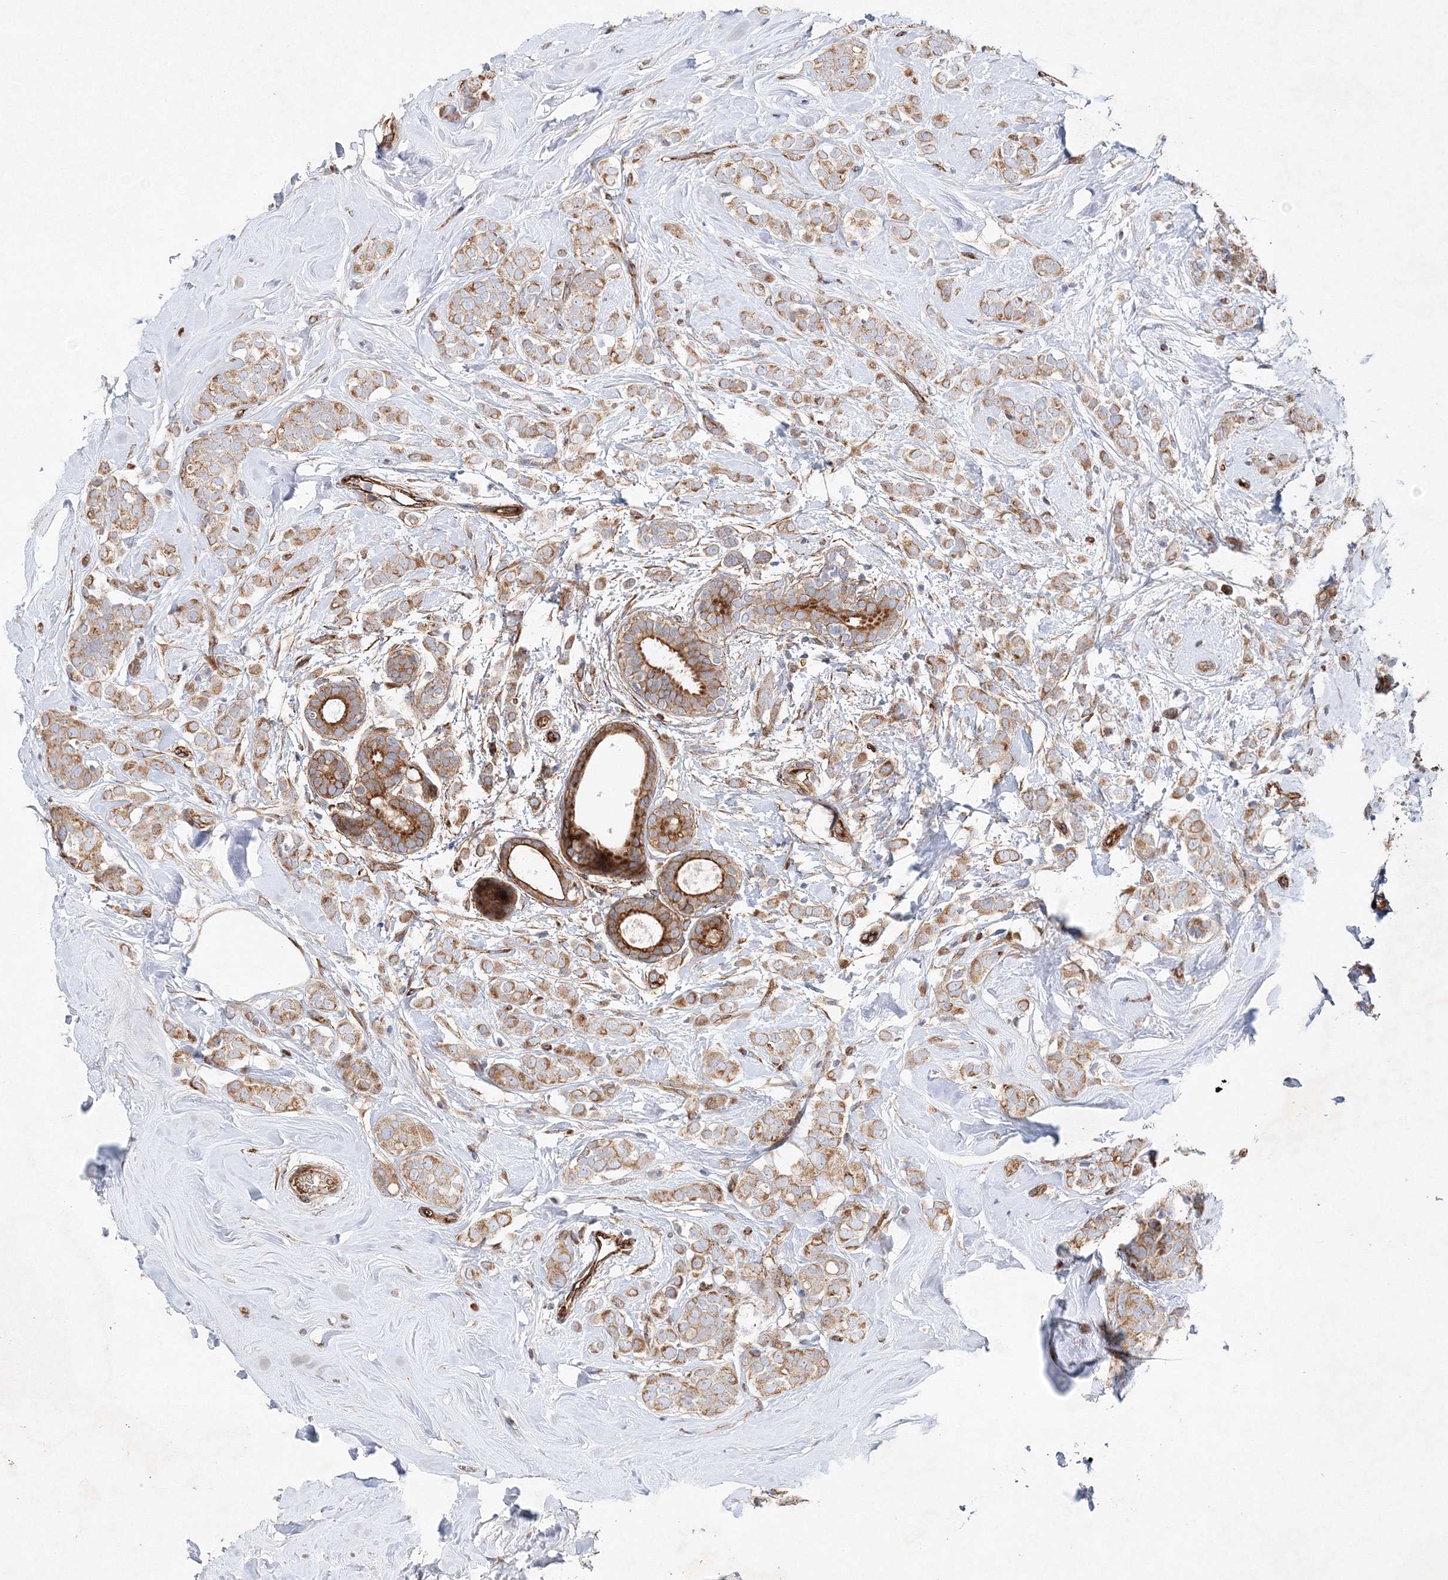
{"staining": {"intensity": "moderate", "quantity": ">75%", "location": "cytoplasmic/membranous"}, "tissue": "breast cancer", "cell_type": "Tumor cells", "image_type": "cancer", "snomed": [{"axis": "morphology", "description": "Lobular carcinoma"}, {"axis": "topography", "description": "Breast"}], "caption": "IHC staining of breast cancer, which reveals medium levels of moderate cytoplasmic/membranous expression in approximately >75% of tumor cells indicating moderate cytoplasmic/membranous protein expression. The staining was performed using DAB (brown) for protein detection and nuclei were counterstained in hematoxylin (blue).", "gene": "ZFYVE16", "patient": {"sex": "female", "age": 47}}